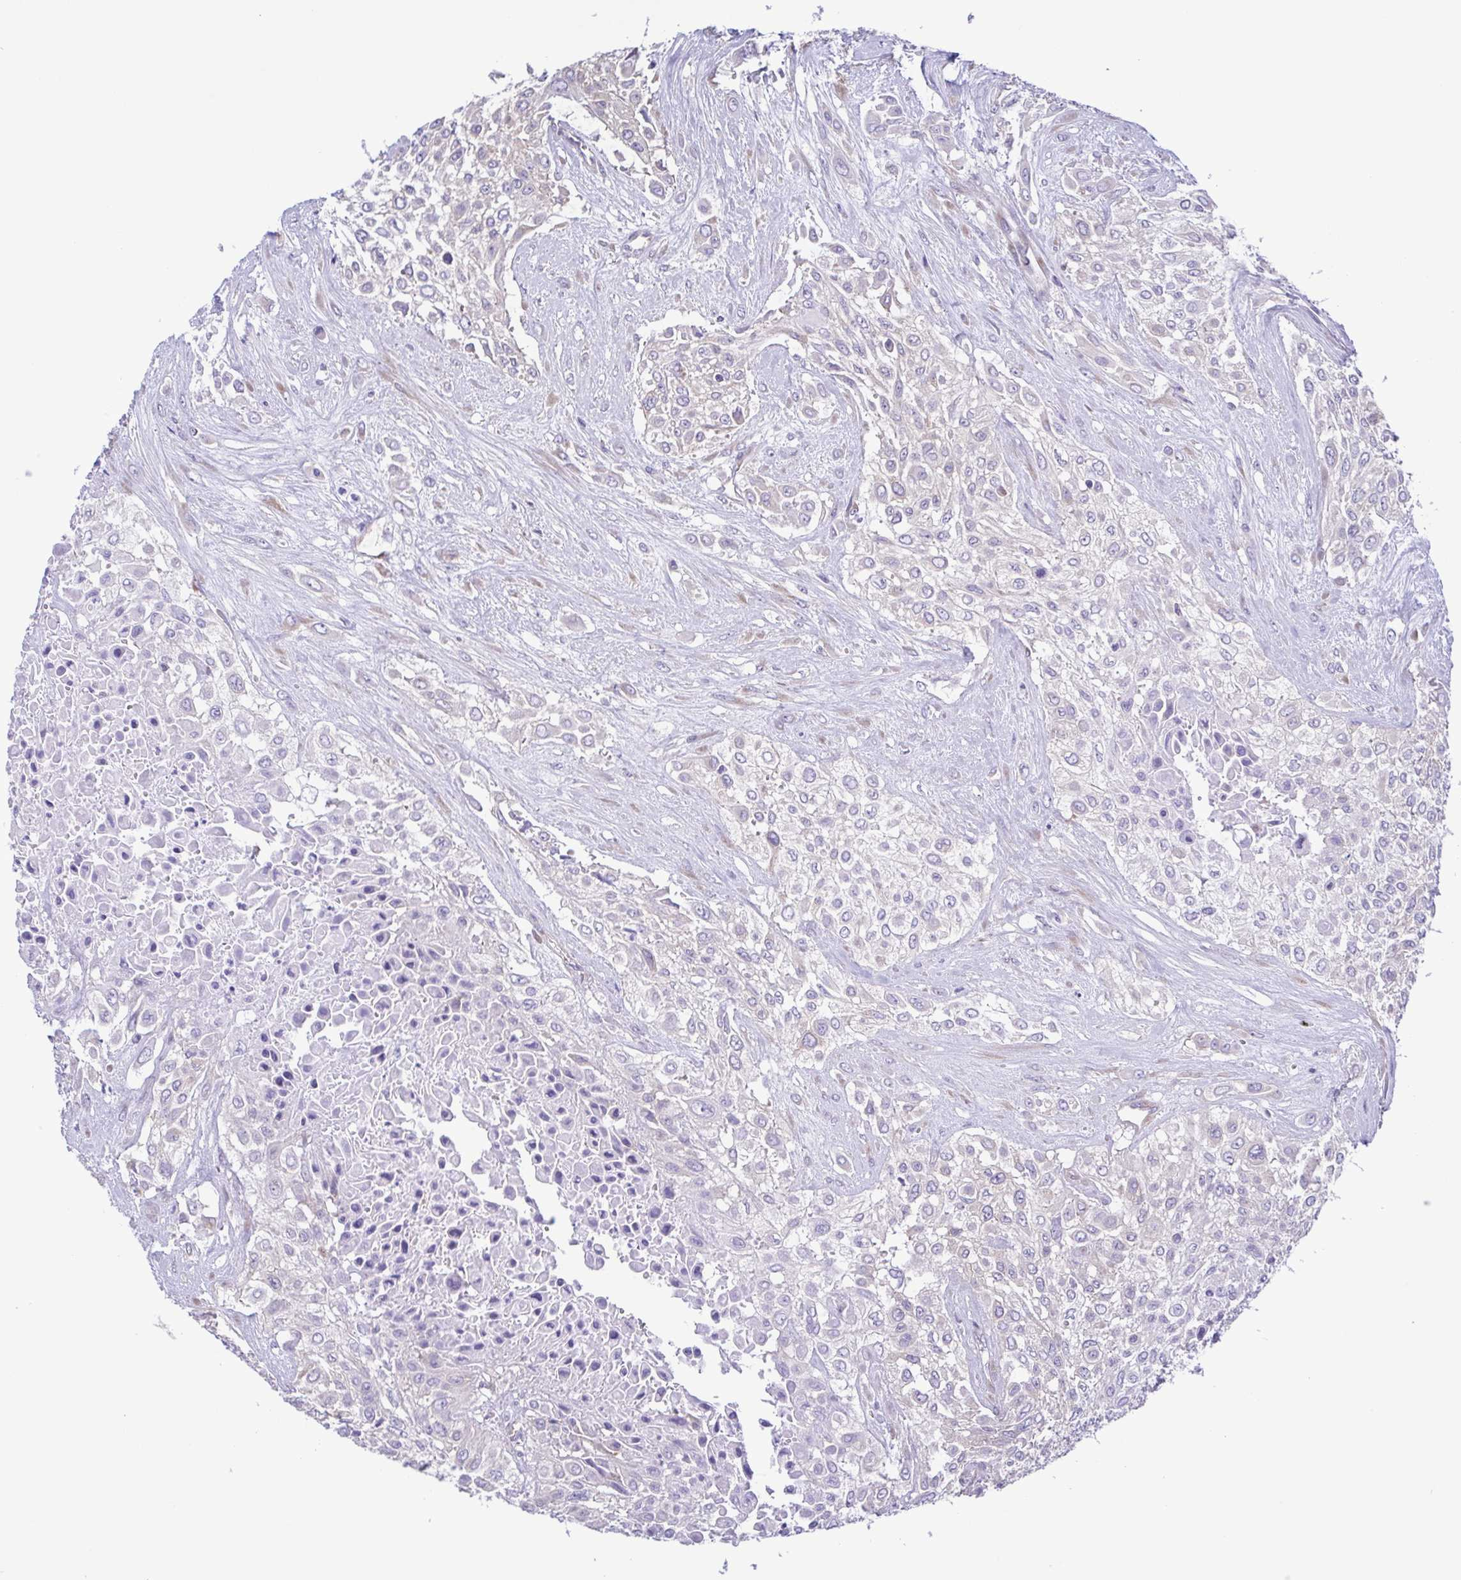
{"staining": {"intensity": "negative", "quantity": "none", "location": "none"}, "tissue": "urothelial cancer", "cell_type": "Tumor cells", "image_type": "cancer", "snomed": [{"axis": "morphology", "description": "Urothelial carcinoma, High grade"}, {"axis": "topography", "description": "Urinary bladder"}], "caption": "Photomicrograph shows no protein staining in tumor cells of urothelial carcinoma (high-grade) tissue.", "gene": "TNNI3", "patient": {"sex": "male", "age": 57}}